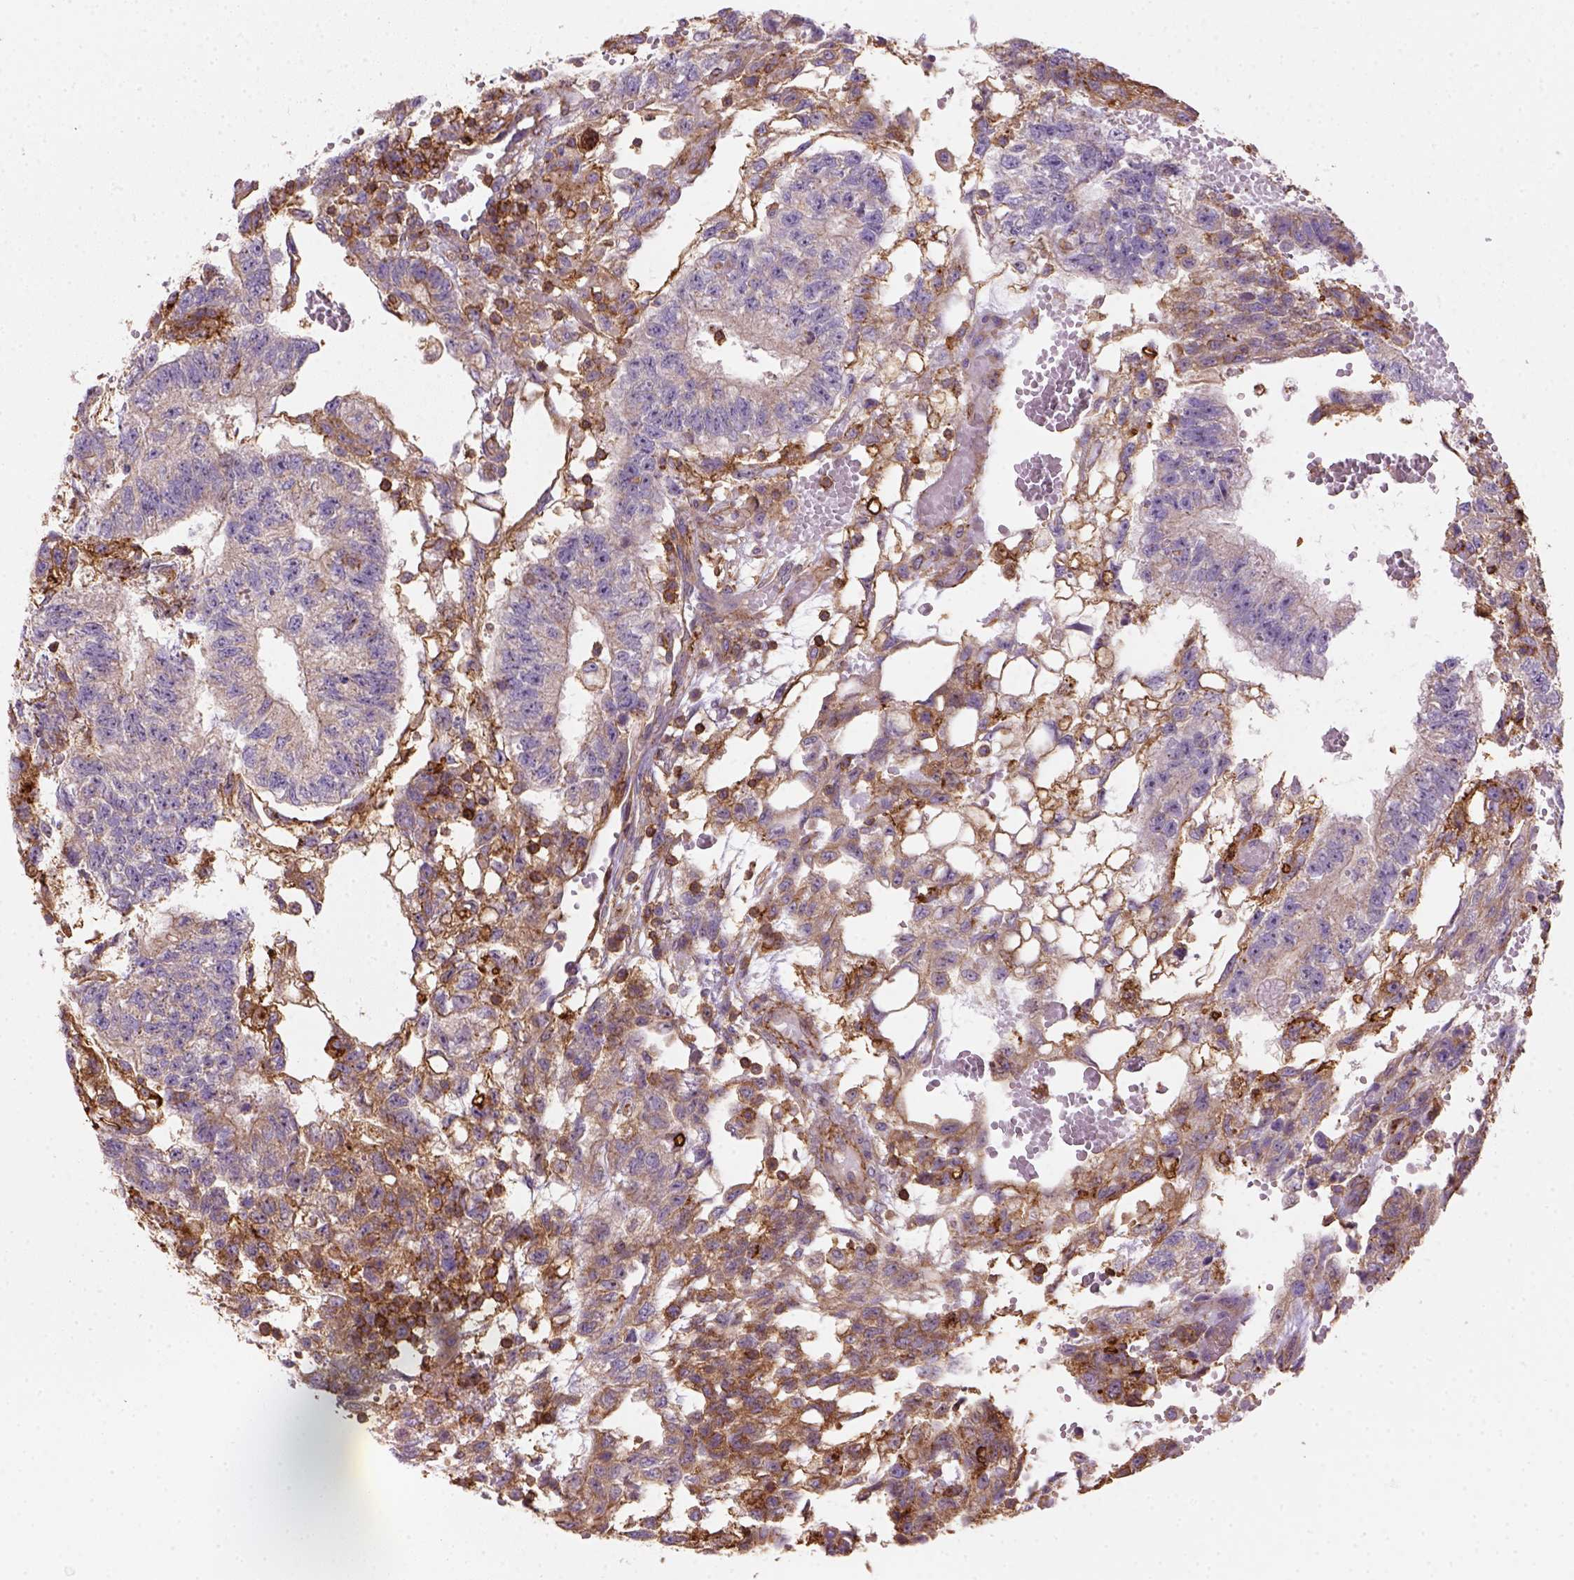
{"staining": {"intensity": "moderate", "quantity": "<25%", "location": "cytoplasmic/membranous"}, "tissue": "testis cancer", "cell_type": "Tumor cells", "image_type": "cancer", "snomed": [{"axis": "morphology", "description": "Carcinoma, Embryonal, NOS"}, {"axis": "topography", "description": "Testis"}], "caption": "The immunohistochemical stain highlights moderate cytoplasmic/membranous positivity in tumor cells of embryonal carcinoma (testis) tissue.", "gene": "GPRC5D", "patient": {"sex": "male", "age": 32}}